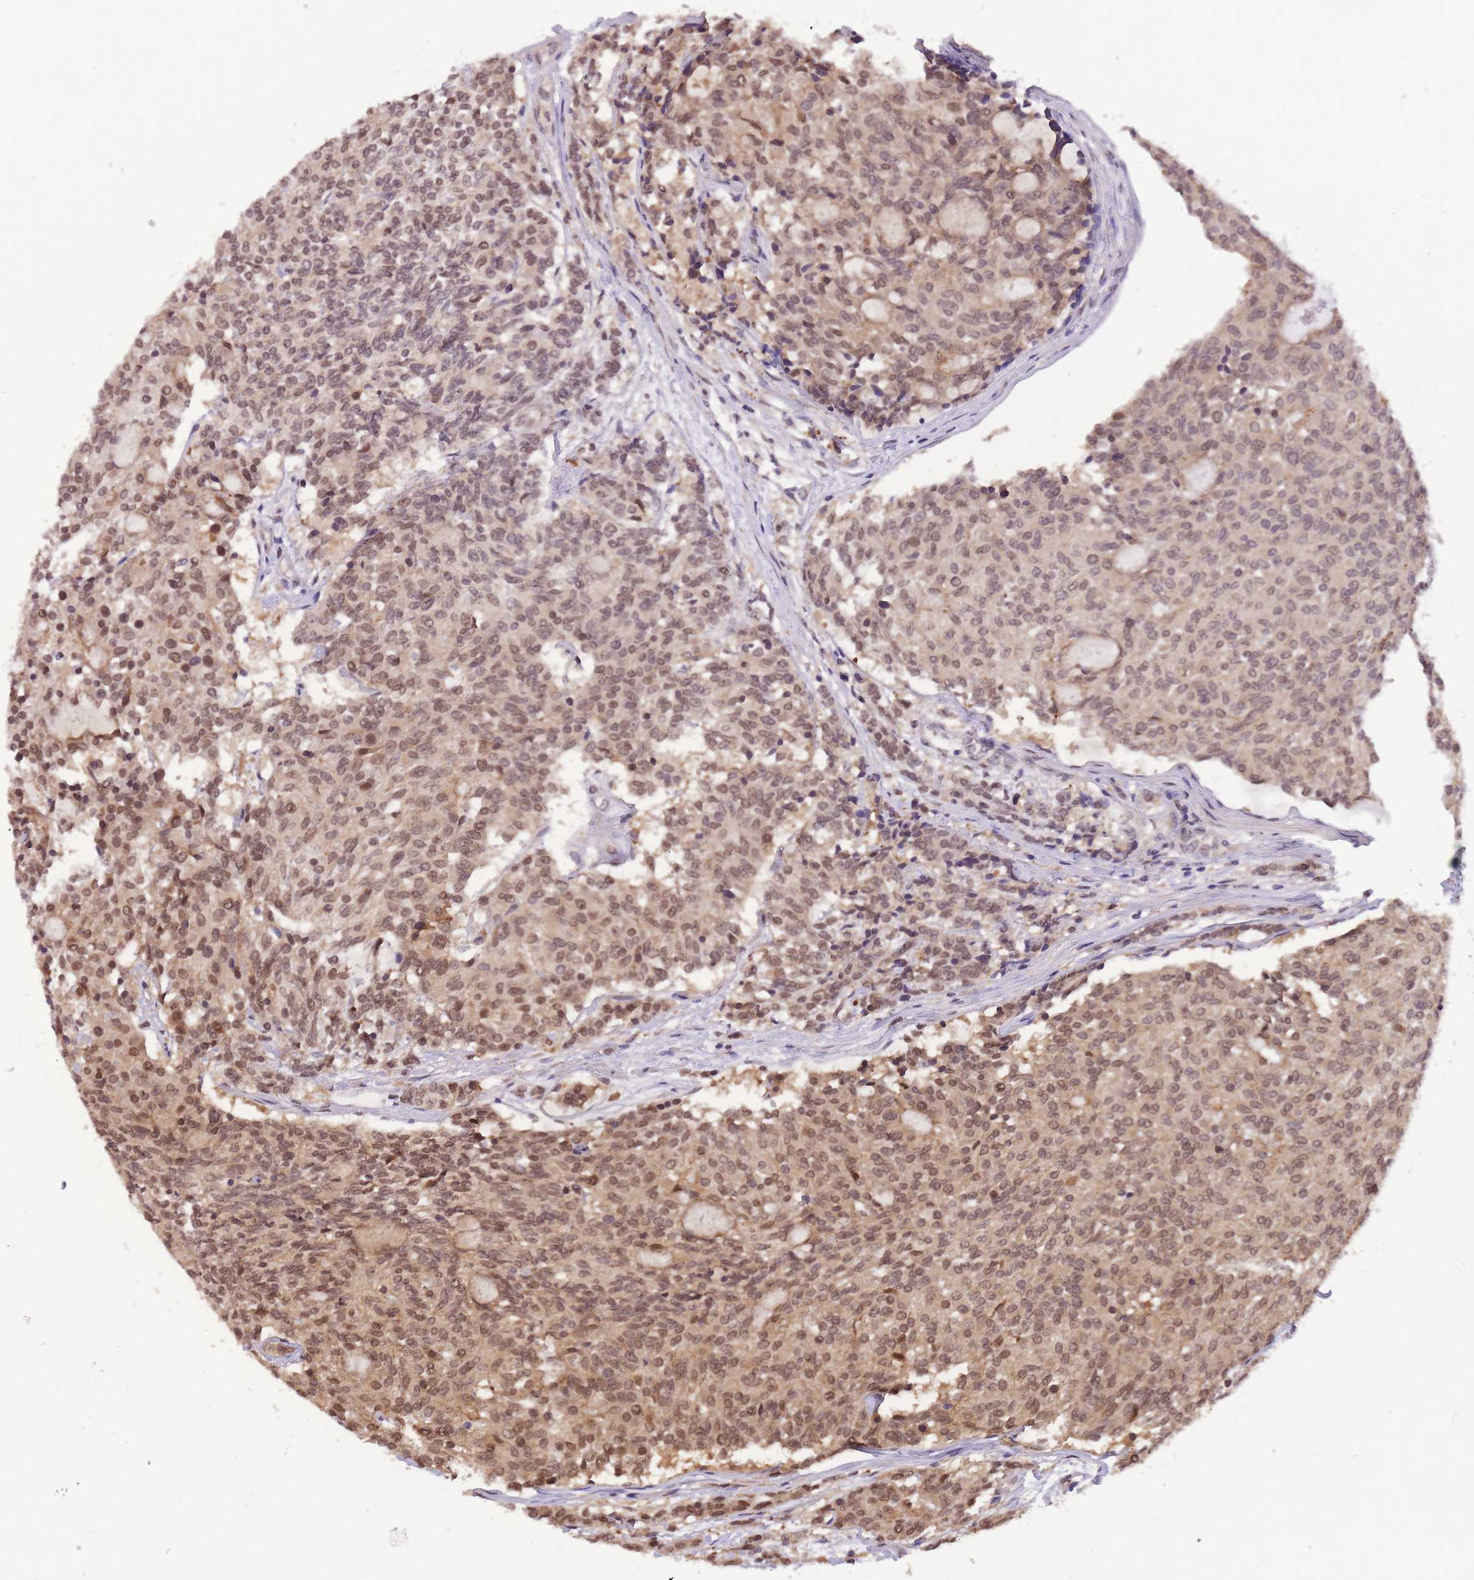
{"staining": {"intensity": "moderate", "quantity": ">75%", "location": "nuclear"}, "tissue": "carcinoid", "cell_type": "Tumor cells", "image_type": "cancer", "snomed": [{"axis": "morphology", "description": "Carcinoid, malignant, NOS"}, {"axis": "topography", "description": "Pancreas"}], "caption": "DAB (3,3'-diaminobenzidine) immunohistochemical staining of human malignant carcinoid shows moderate nuclear protein expression in approximately >75% of tumor cells. (DAB = brown stain, brightfield microscopy at high magnification).", "gene": "CDIP1", "patient": {"sex": "female", "age": 54}}